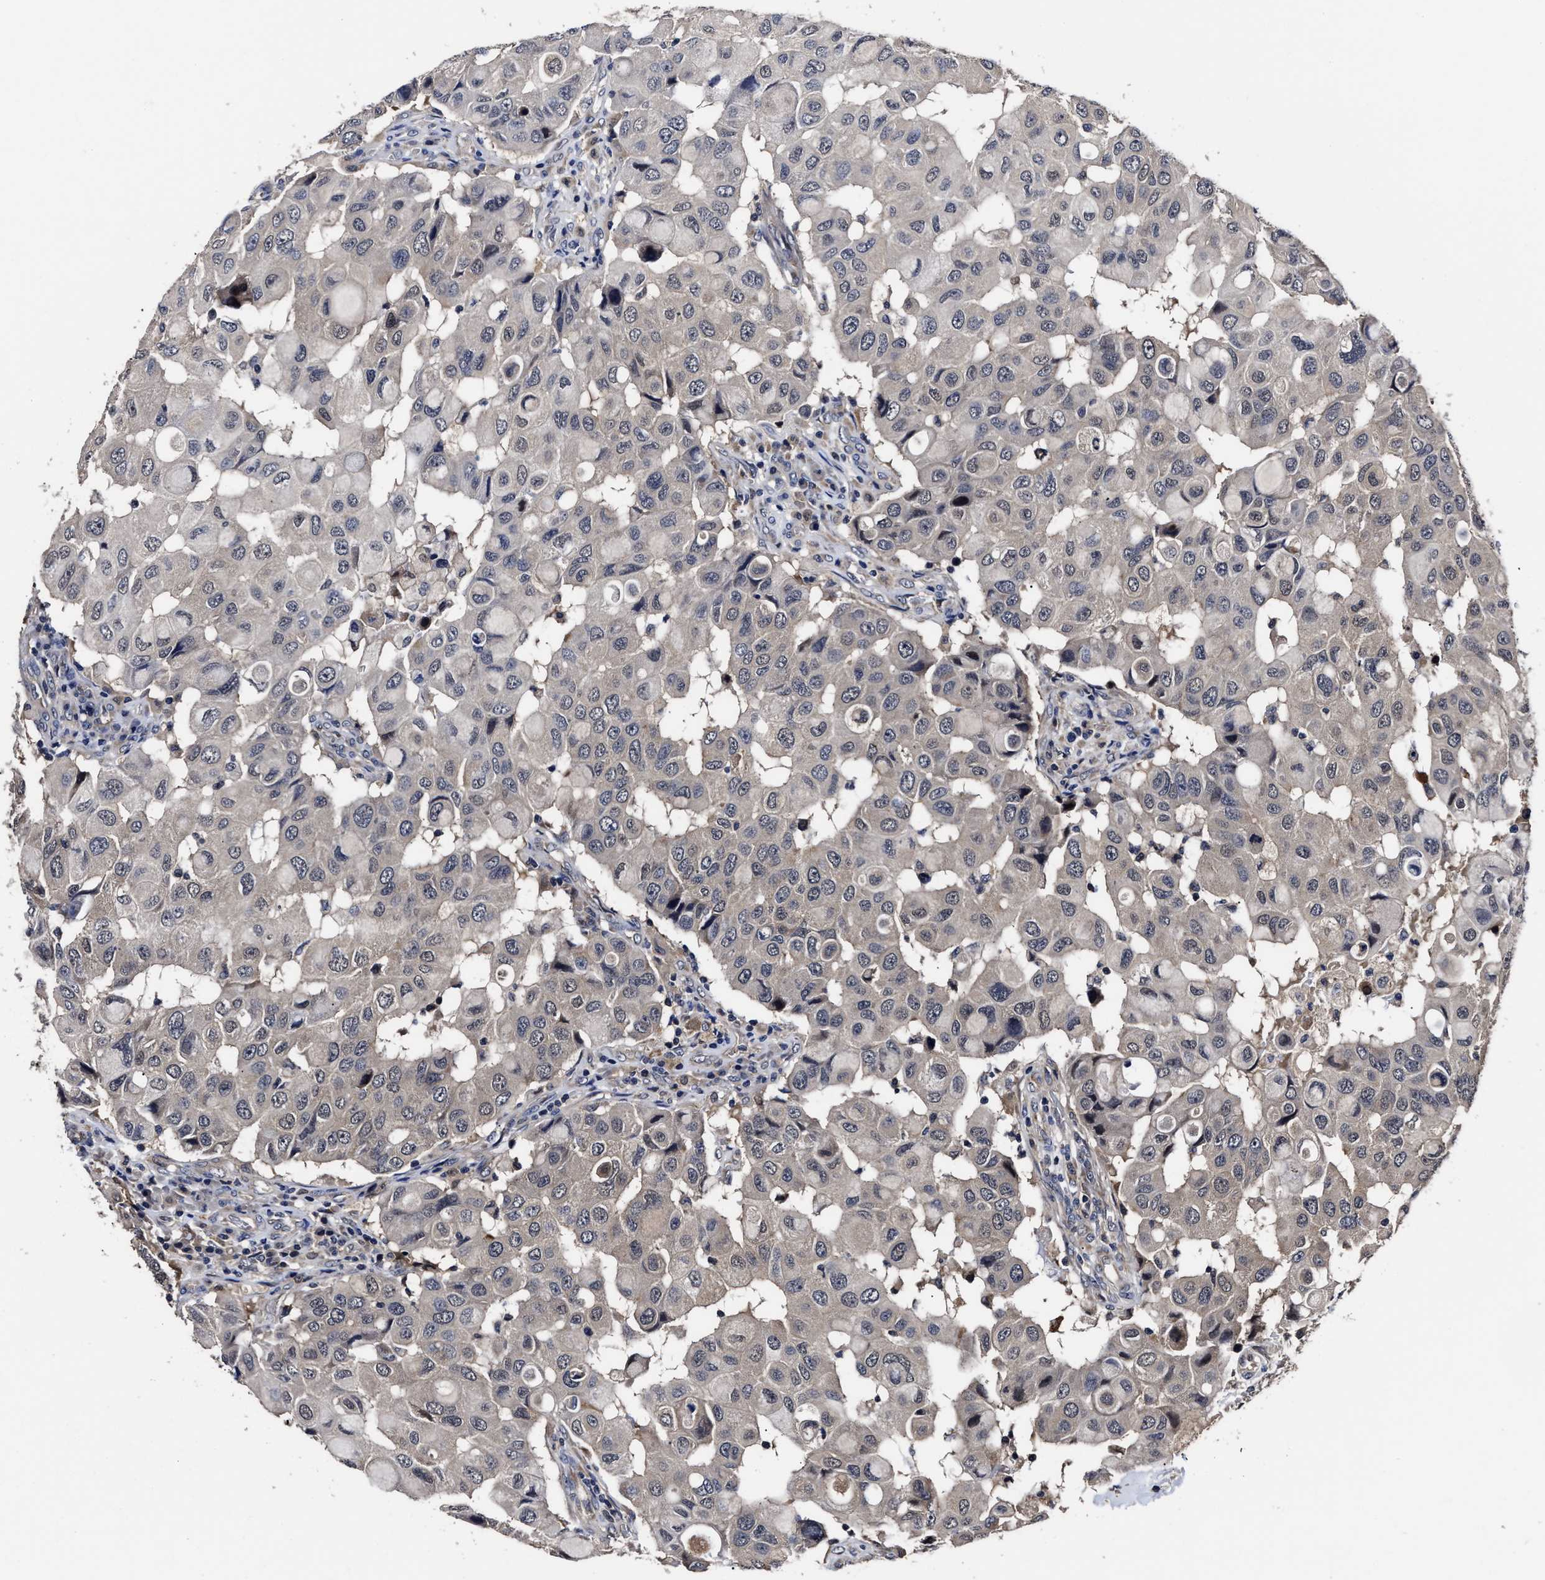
{"staining": {"intensity": "weak", "quantity": "<25%", "location": "cytoplasmic/membranous"}, "tissue": "breast cancer", "cell_type": "Tumor cells", "image_type": "cancer", "snomed": [{"axis": "morphology", "description": "Duct carcinoma"}, {"axis": "topography", "description": "Breast"}], "caption": "A high-resolution photomicrograph shows IHC staining of breast infiltrating ductal carcinoma, which exhibits no significant positivity in tumor cells.", "gene": "SOCS5", "patient": {"sex": "female", "age": 27}}